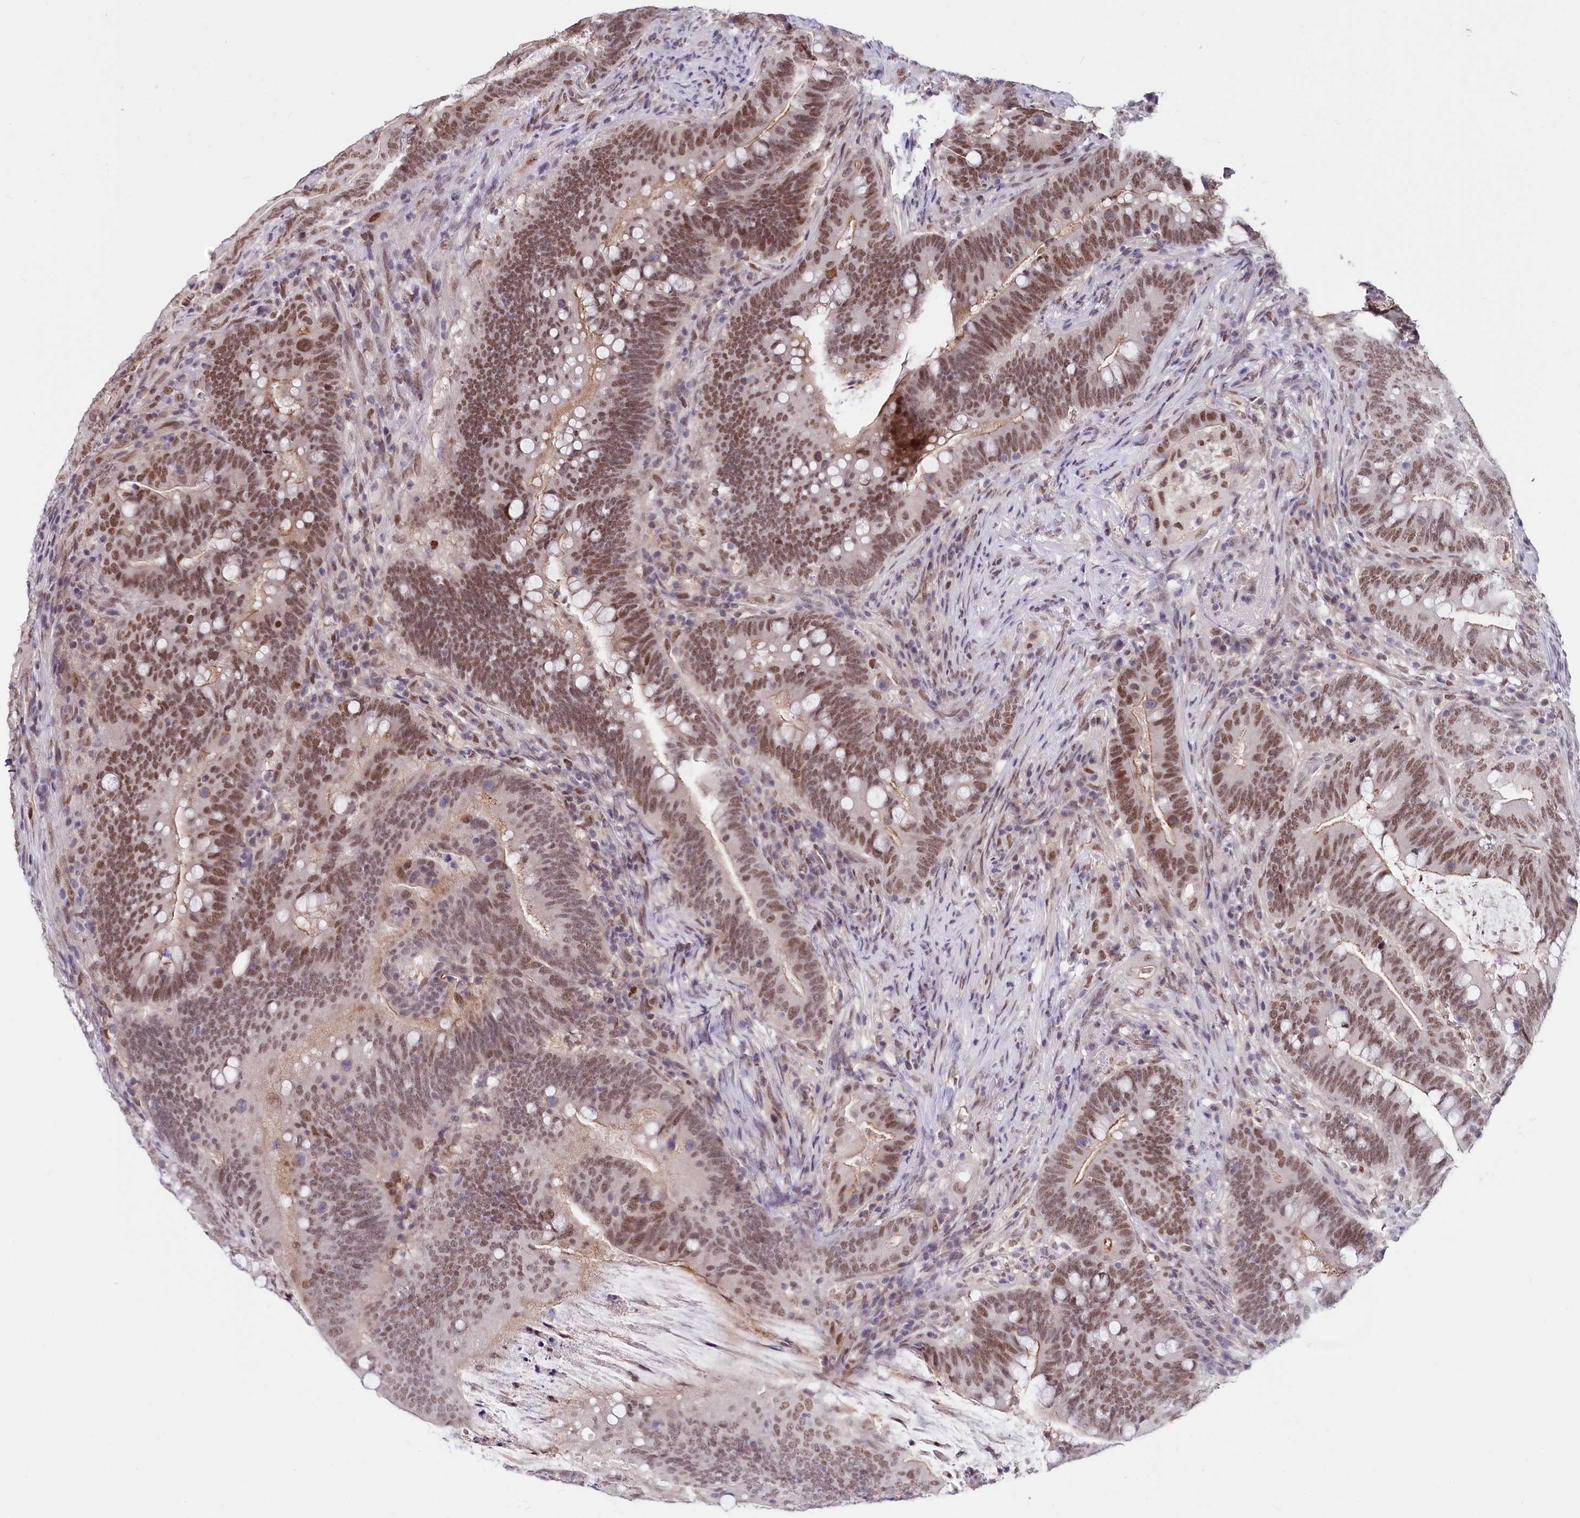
{"staining": {"intensity": "moderate", "quantity": ">75%", "location": "cytoplasmic/membranous,nuclear"}, "tissue": "colorectal cancer", "cell_type": "Tumor cells", "image_type": "cancer", "snomed": [{"axis": "morphology", "description": "Adenocarcinoma, NOS"}, {"axis": "topography", "description": "Colon"}], "caption": "Colorectal cancer (adenocarcinoma) stained with IHC displays moderate cytoplasmic/membranous and nuclear staining in about >75% of tumor cells. (Stains: DAB (3,3'-diaminobenzidine) in brown, nuclei in blue, Microscopy: brightfield microscopy at high magnification).", "gene": "SCAF11", "patient": {"sex": "female", "age": 66}}